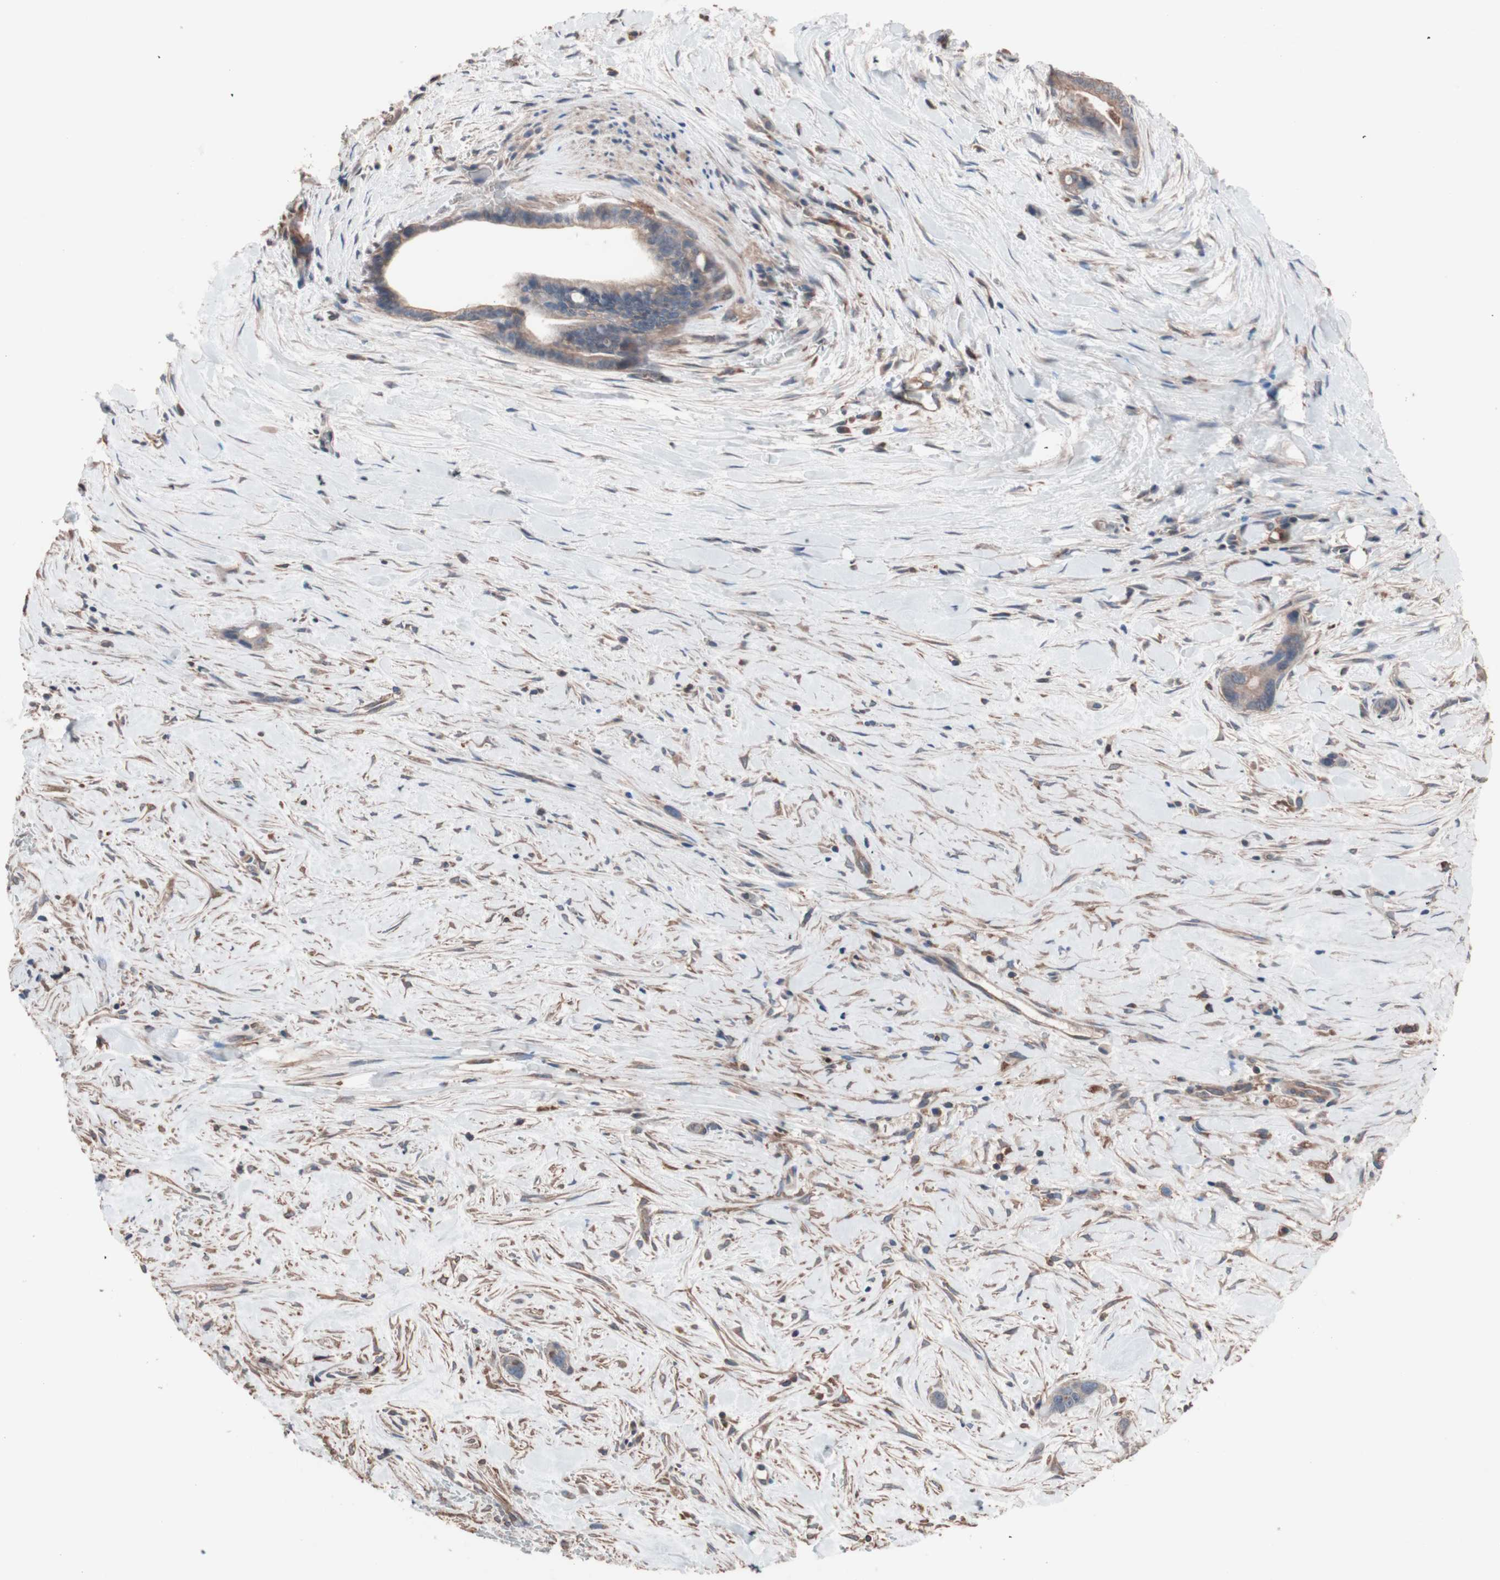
{"staining": {"intensity": "weak", "quantity": ">75%", "location": "cytoplasmic/membranous"}, "tissue": "liver cancer", "cell_type": "Tumor cells", "image_type": "cancer", "snomed": [{"axis": "morphology", "description": "Cholangiocarcinoma"}, {"axis": "topography", "description": "Liver"}], "caption": "Cholangiocarcinoma (liver) stained for a protein (brown) exhibits weak cytoplasmic/membranous positive expression in approximately >75% of tumor cells.", "gene": "ATG7", "patient": {"sex": "female", "age": 55}}